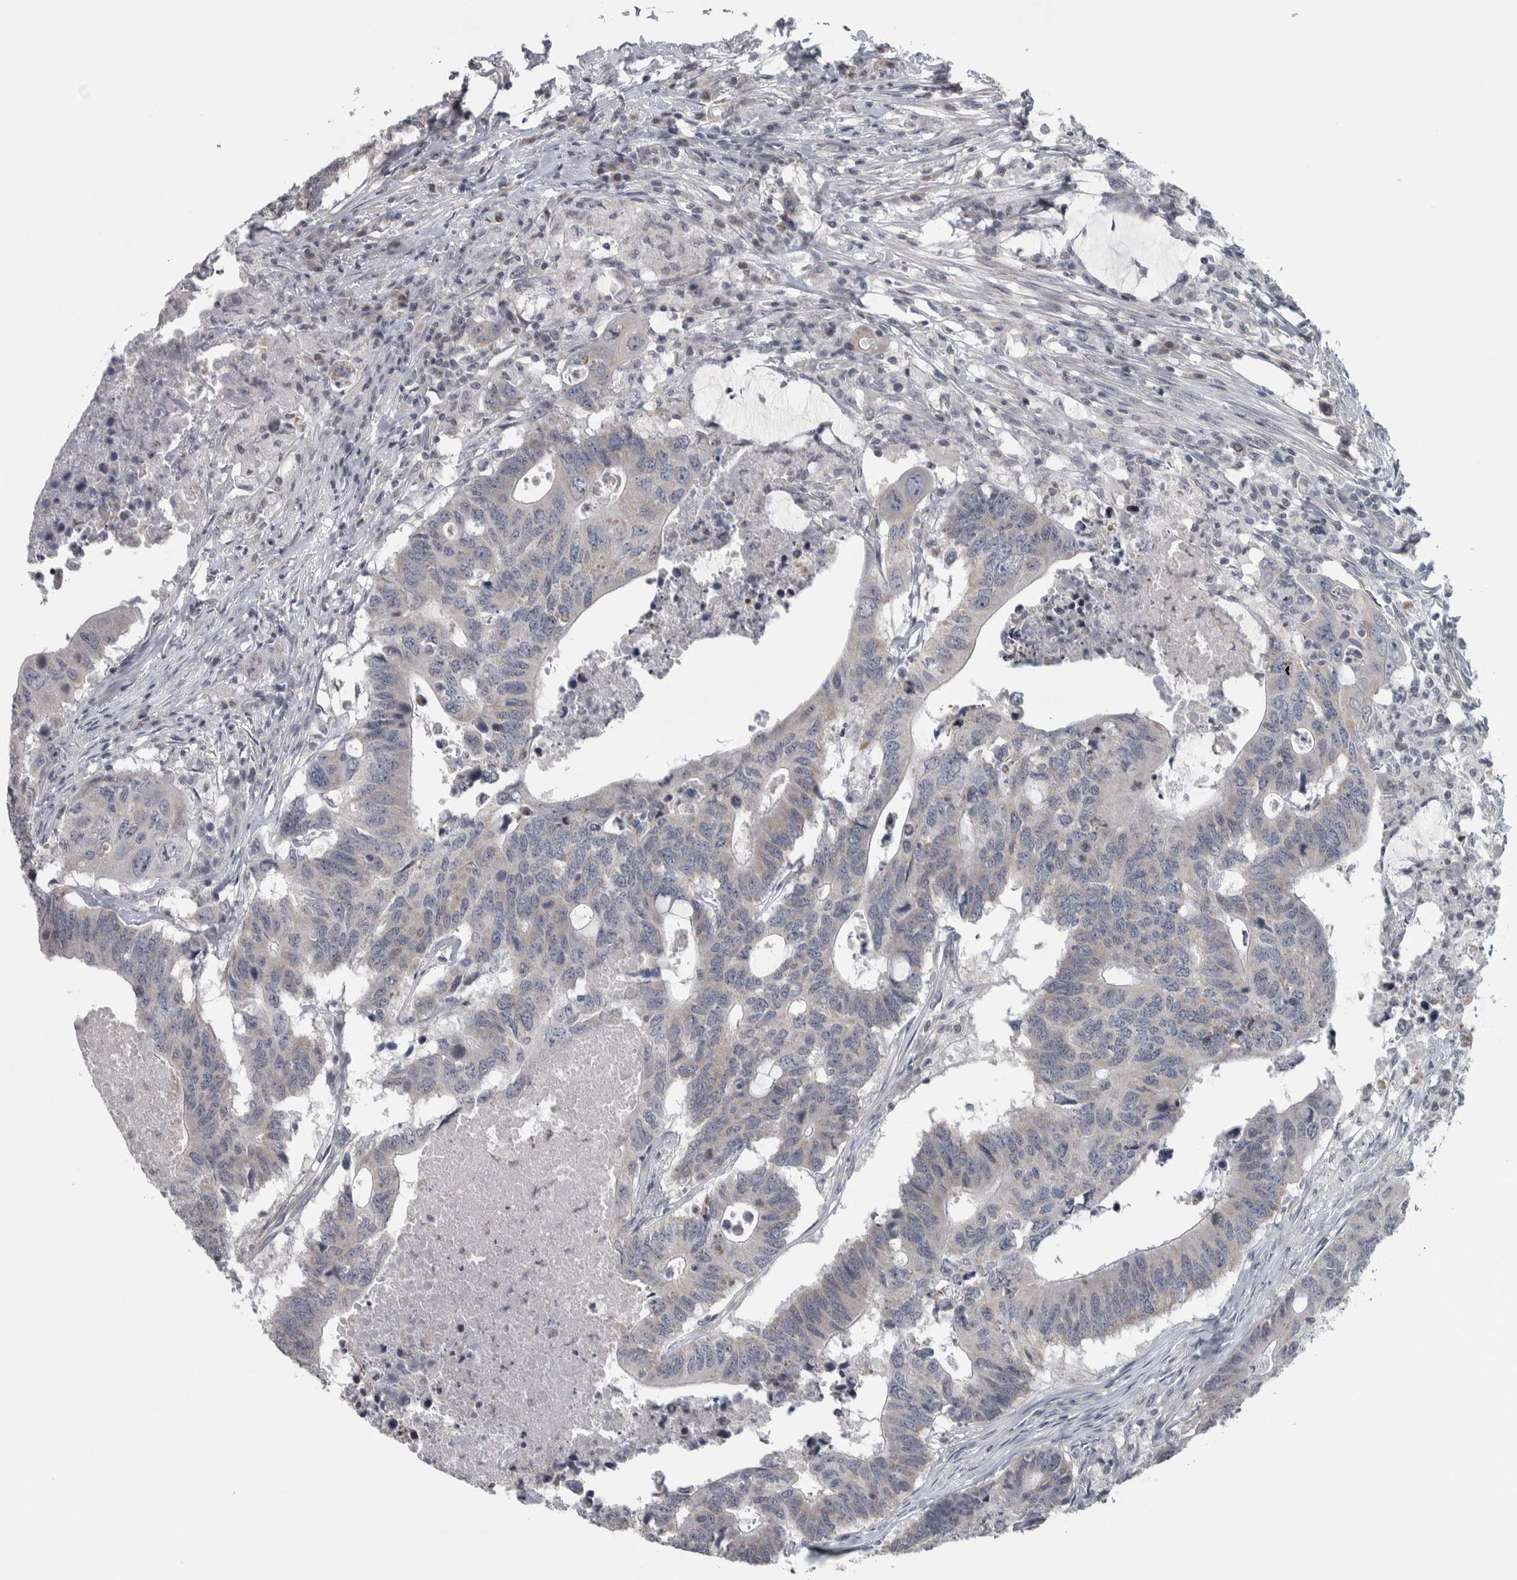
{"staining": {"intensity": "negative", "quantity": "none", "location": "none"}, "tissue": "colorectal cancer", "cell_type": "Tumor cells", "image_type": "cancer", "snomed": [{"axis": "morphology", "description": "Adenocarcinoma, NOS"}, {"axis": "topography", "description": "Colon"}], "caption": "DAB immunohistochemical staining of colorectal adenocarcinoma shows no significant expression in tumor cells.", "gene": "CWC27", "patient": {"sex": "male", "age": 71}}